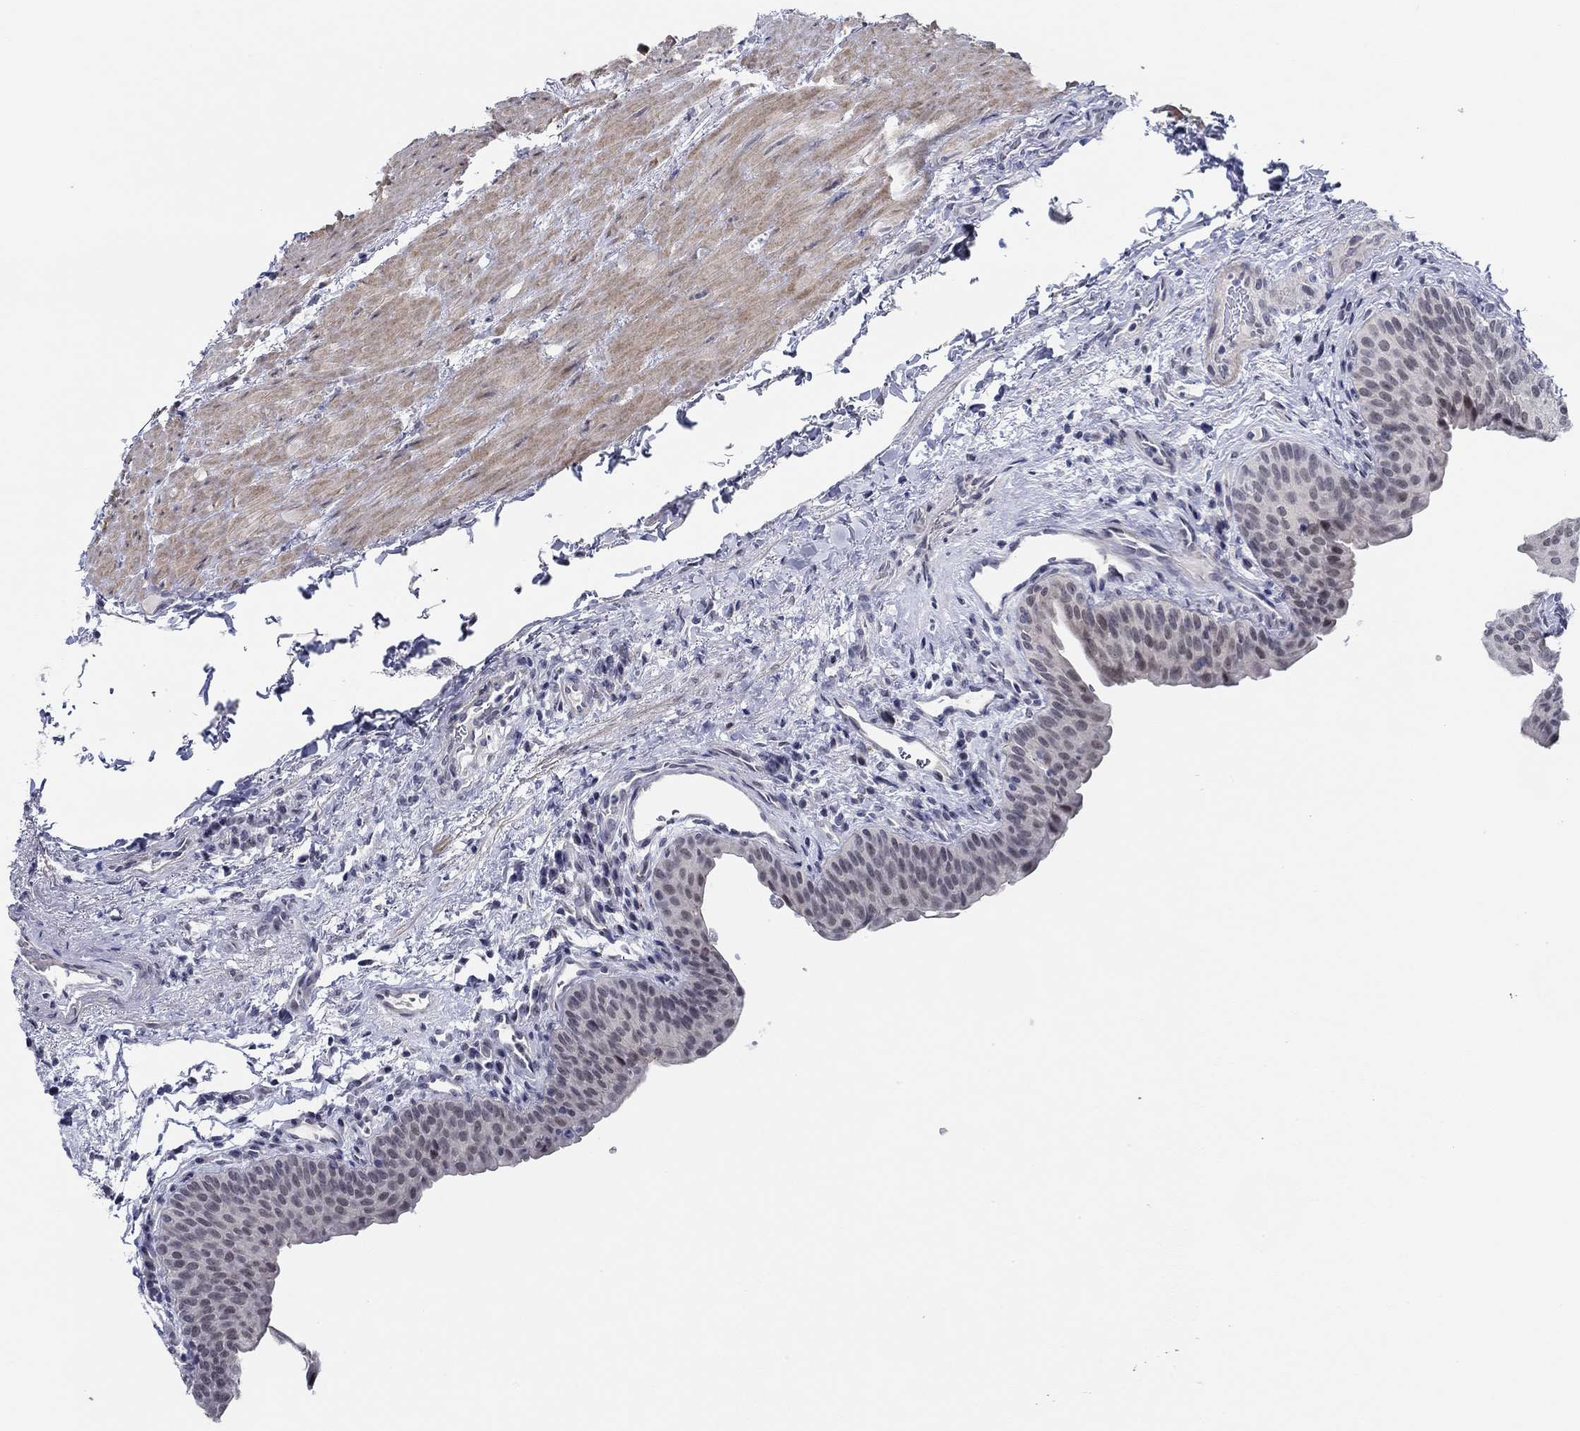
{"staining": {"intensity": "negative", "quantity": "none", "location": "none"}, "tissue": "urinary bladder", "cell_type": "Urothelial cells", "image_type": "normal", "snomed": [{"axis": "morphology", "description": "Normal tissue, NOS"}, {"axis": "topography", "description": "Urinary bladder"}], "caption": "Urothelial cells are negative for brown protein staining in unremarkable urinary bladder. (DAB immunohistochemistry (IHC), high magnification).", "gene": "SLC34A1", "patient": {"sex": "male", "age": 66}}